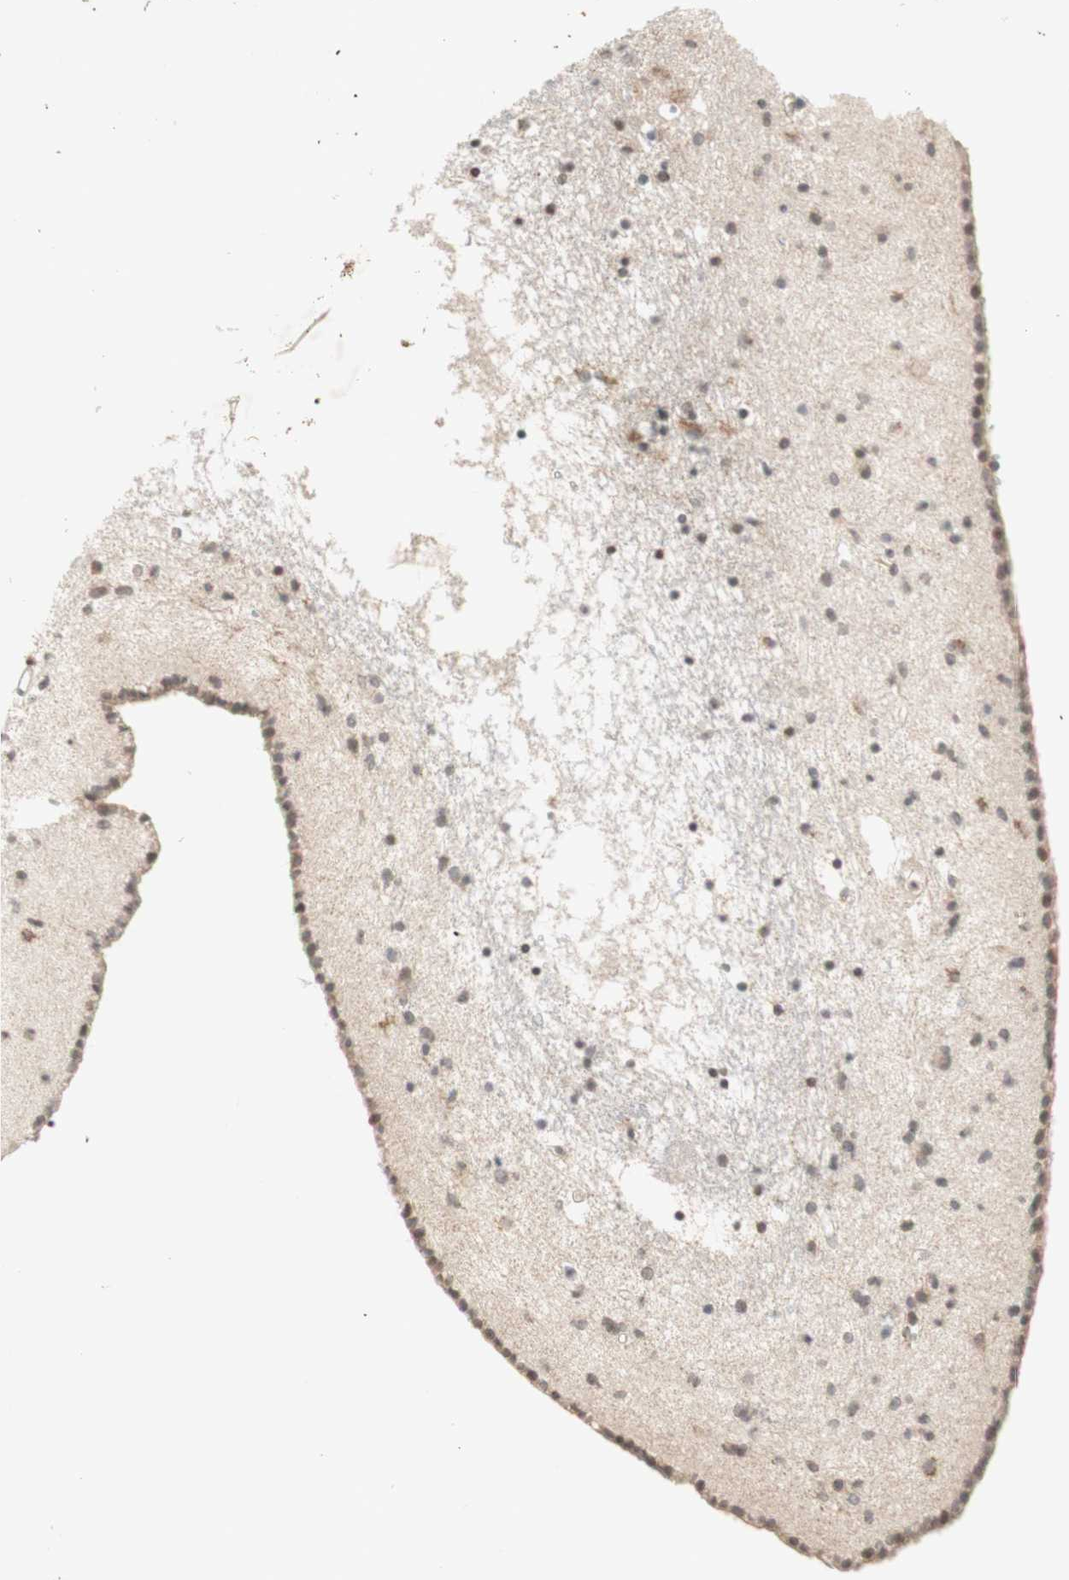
{"staining": {"intensity": "weak", "quantity": ">75%", "location": "nuclear"}, "tissue": "caudate", "cell_type": "Glial cells", "image_type": "normal", "snomed": [{"axis": "morphology", "description": "Normal tissue, NOS"}, {"axis": "topography", "description": "Lateral ventricle wall"}], "caption": "Caudate stained with a protein marker shows weak staining in glial cells.", "gene": "GLI1", "patient": {"sex": "male", "age": 45}}